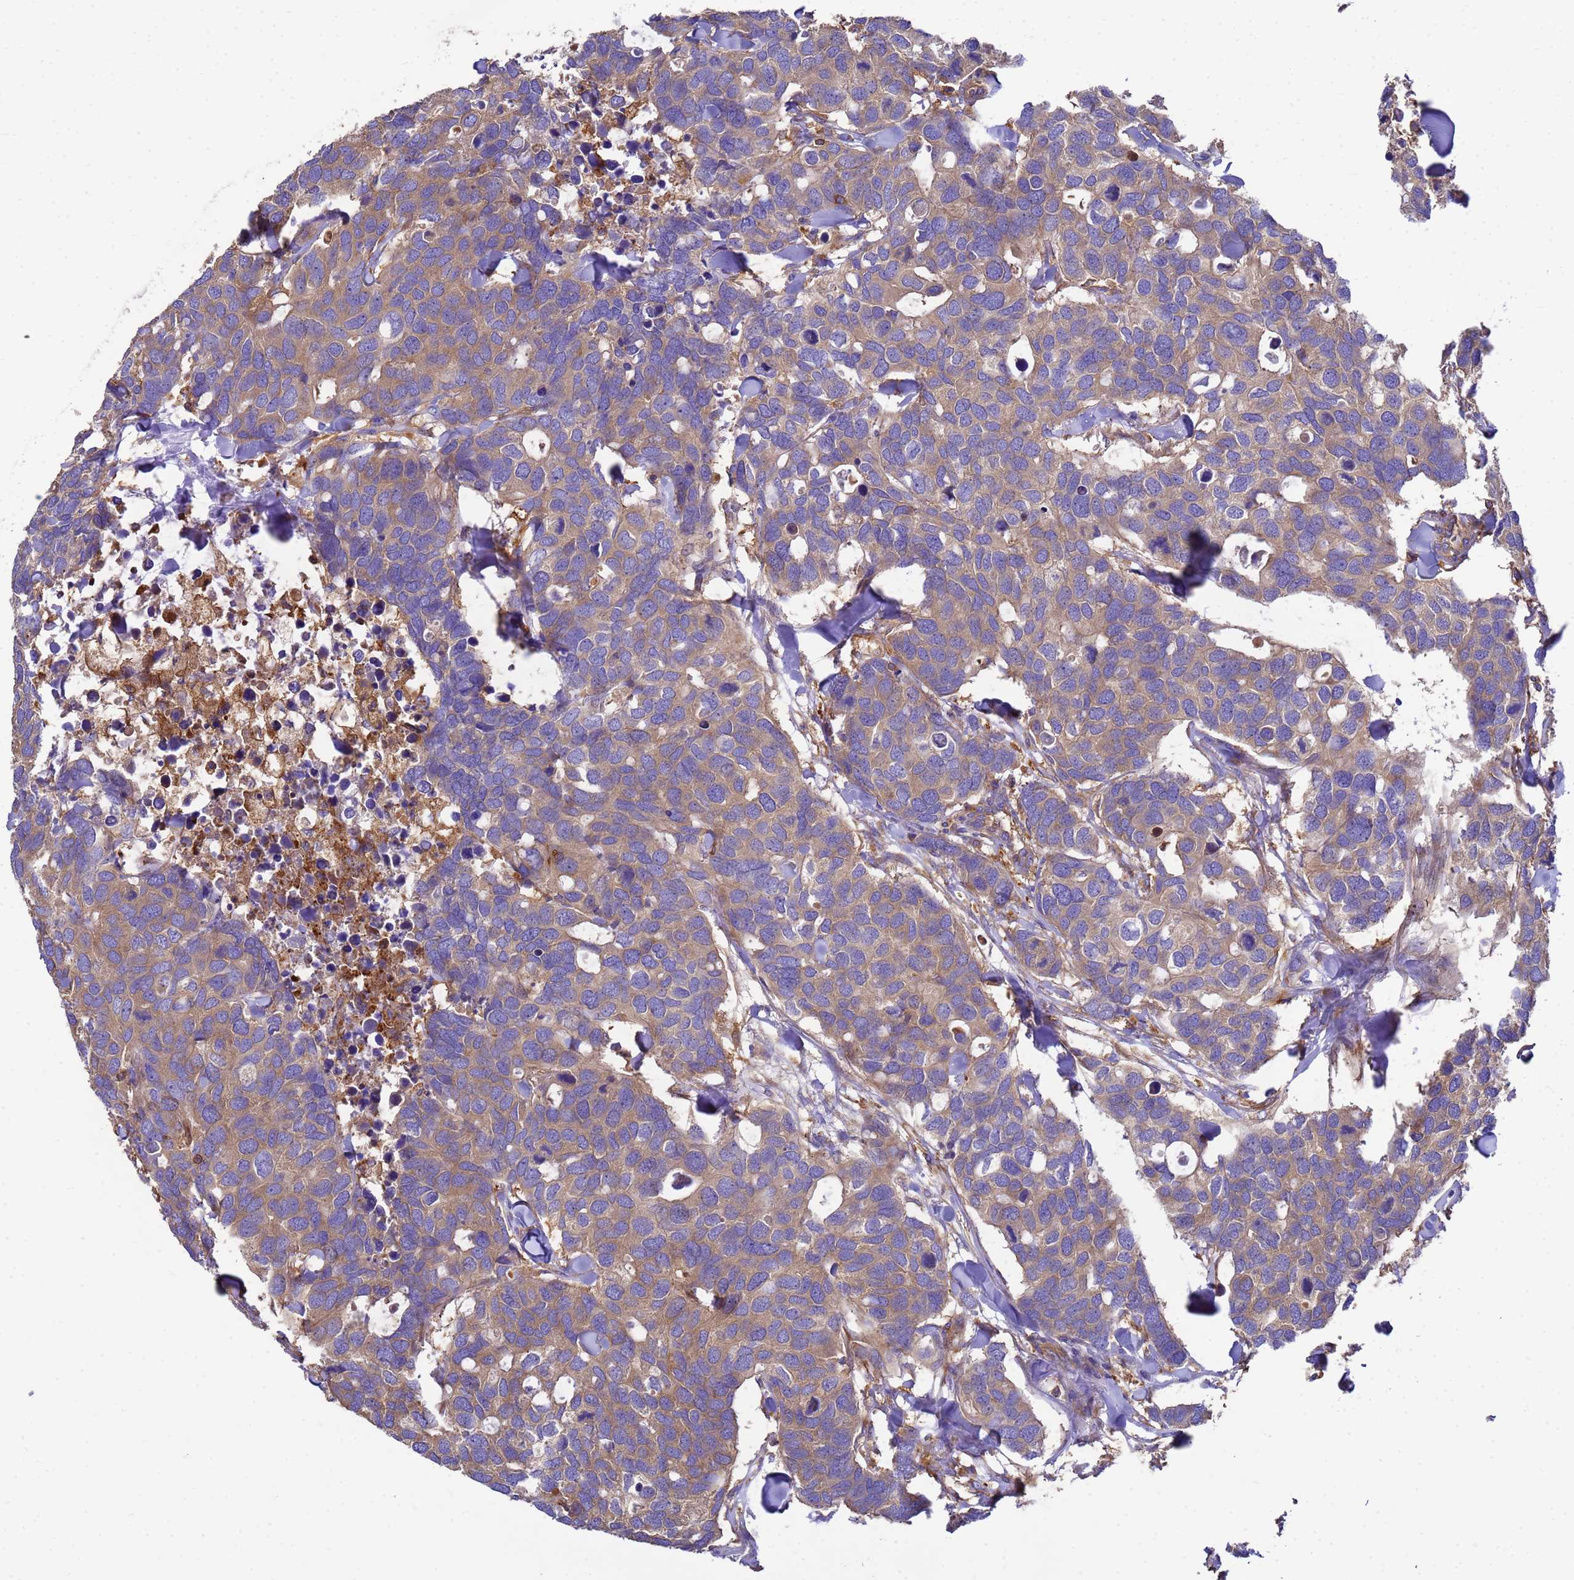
{"staining": {"intensity": "moderate", "quantity": "25%-75%", "location": "cytoplasmic/membranous"}, "tissue": "breast cancer", "cell_type": "Tumor cells", "image_type": "cancer", "snomed": [{"axis": "morphology", "description": "Duct carcinoma"}, {"axis": "topography", "description": "Breast"}], "caption": "Breast cancer tissue reveals moderate cytoplasmic/membranous staining in approximately 25%-75% of tumor cells, visualized by immunohistochemistry.", "gene": "ZNF235", "patient": {"sex": "female", "age": 83}}